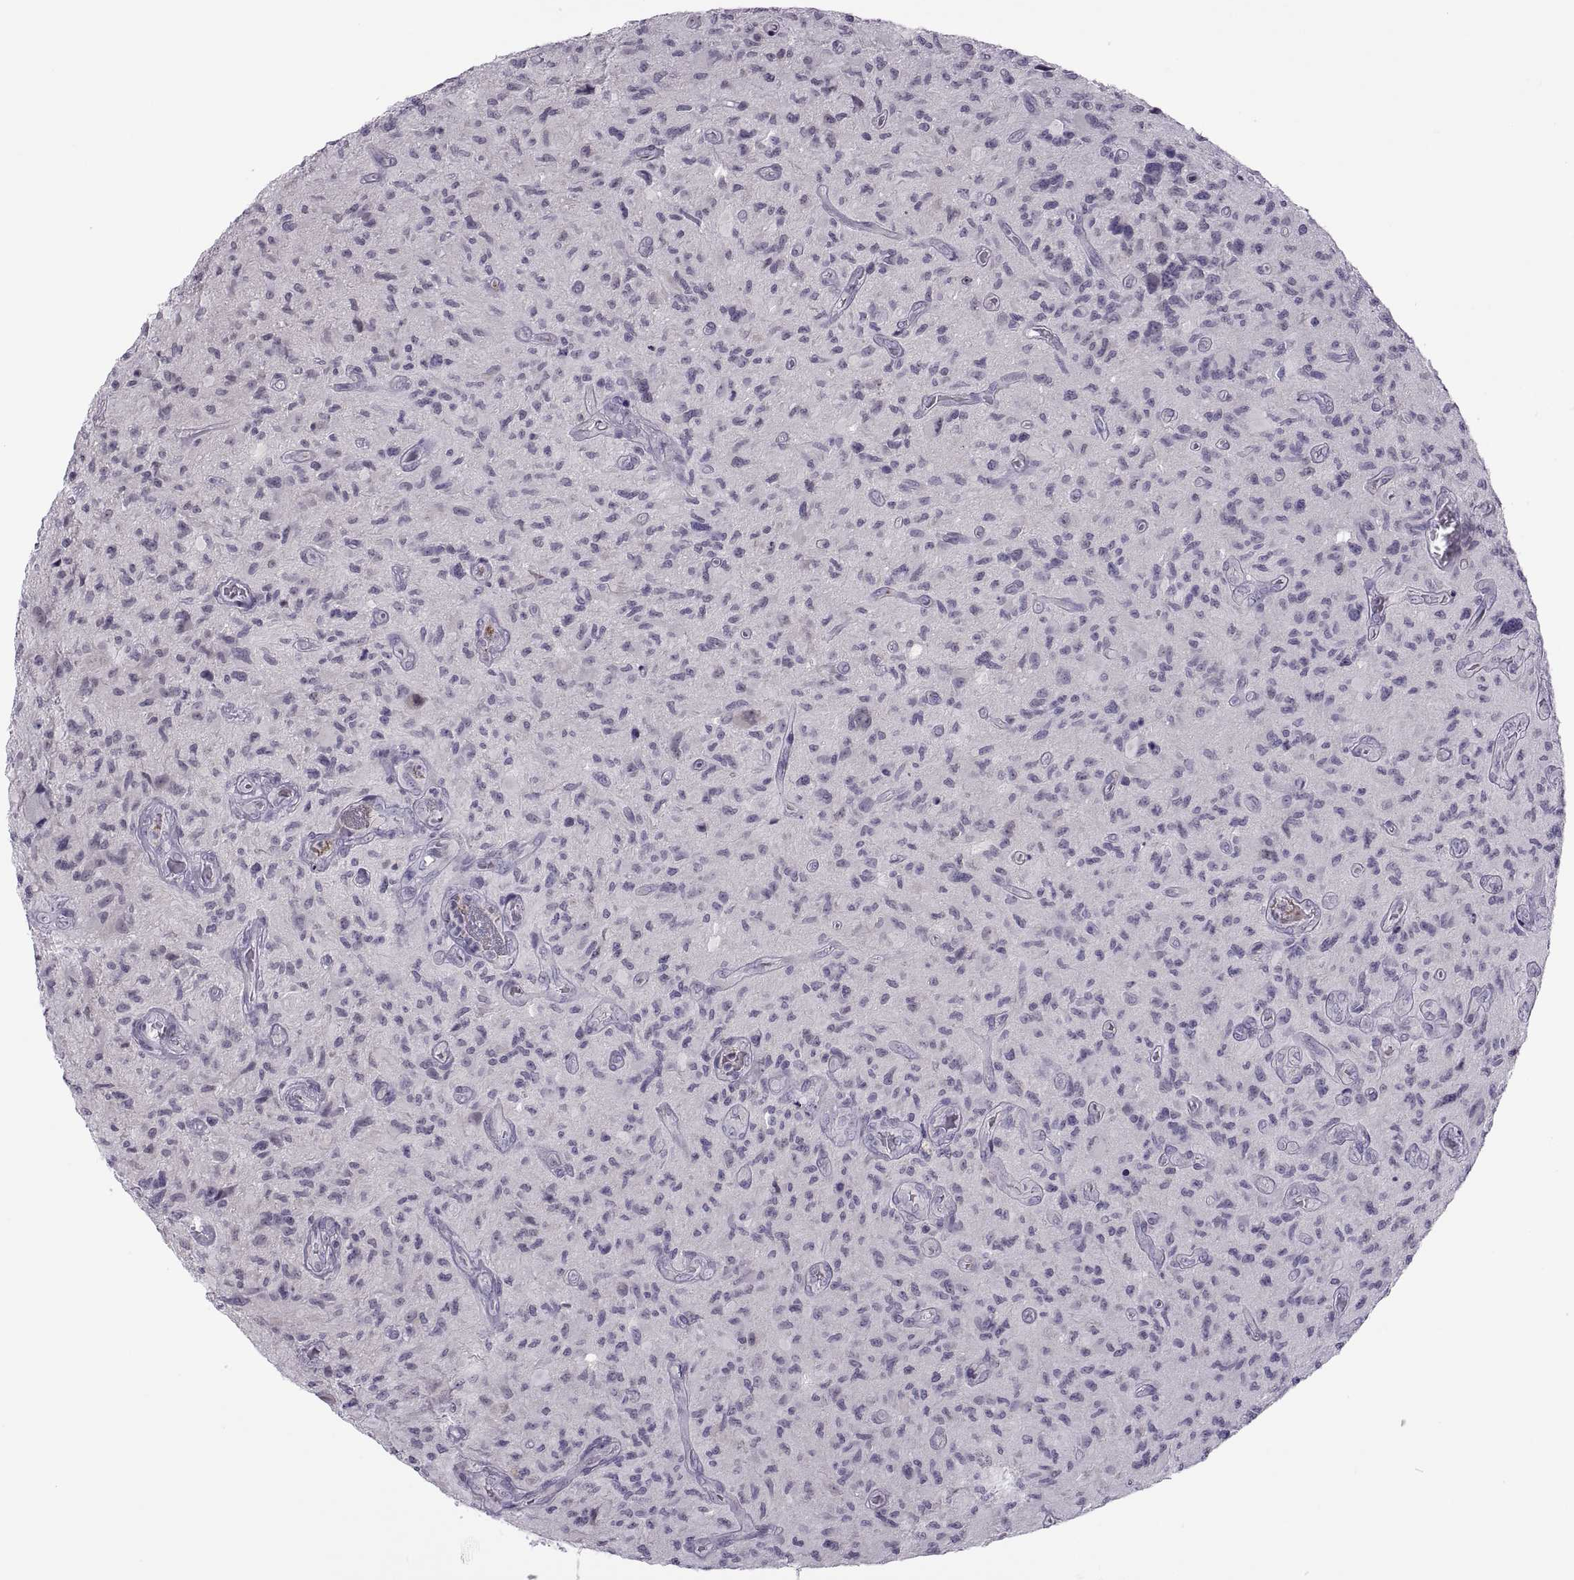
{"staining": {"intensity": "negative", "quantity": "none", "location": "none"}, "tissue": "glioma", "cell_type": "Tumor cells", "image_type": "cancer", "snomed": [{"axis": "morphology", "description": "Glioma, malignant, NOS"}, {"axis": "morphology", "description": "Glioma, malignant, High grade"}, {"axis": "topography", "description": "Brain"}], "caption": "There is no significant staining in tumor cells of glioma. (Stains: DAB (3,3'-diaminobenzidine) immunohistochemistry (IHC) with hematoxylin counter stain, Microscopy: brightfield microscopy at high magnification).", "gene": "TTC21A", "patient": {"sex": "female", "age": 71}}